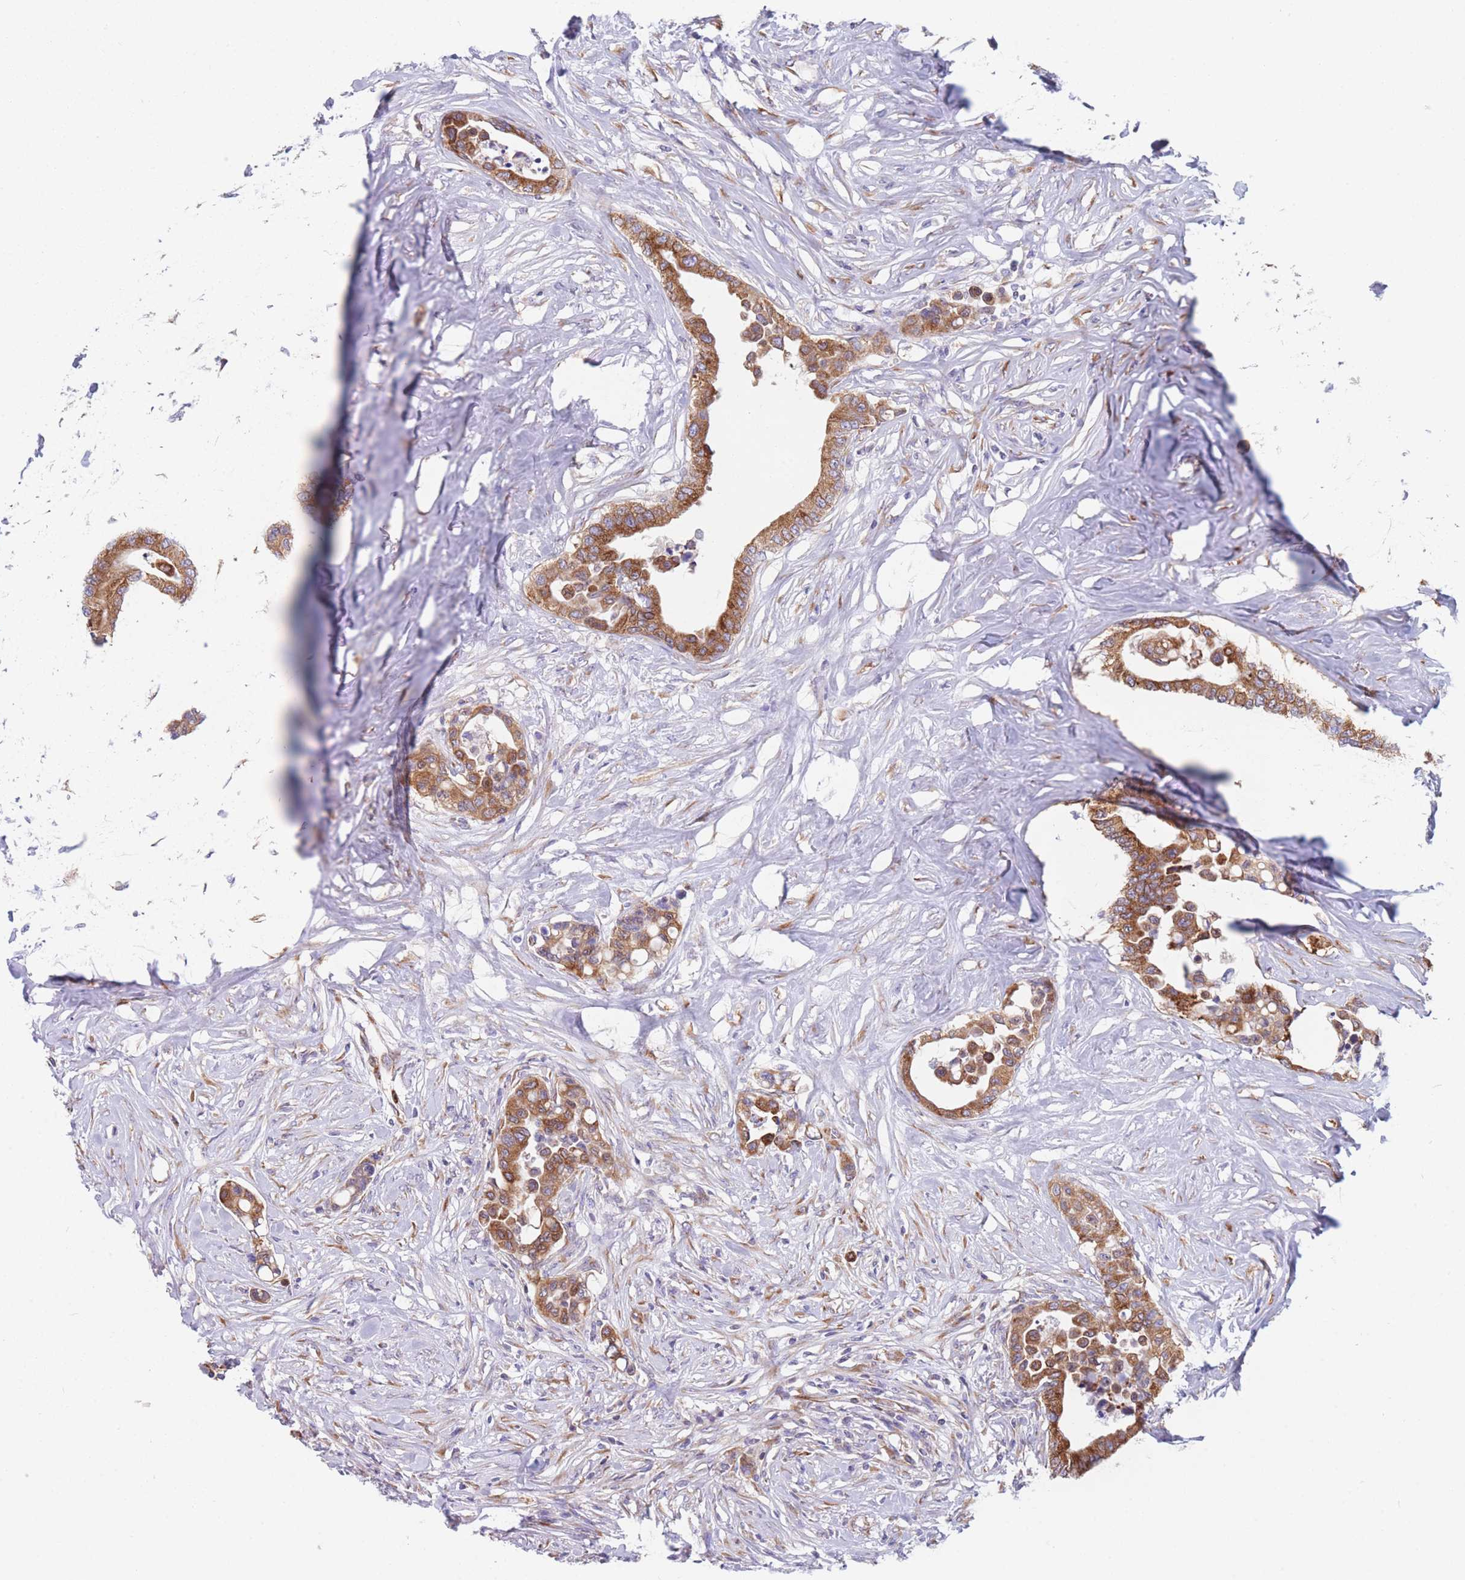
{"staining": {"intensity": "strong", "quantity": ">75%", "location": "cytoplasmic/membranous"}, "tissue": "colorectal cancer", "cell_type": "Tumor cells", "image_type": "cancer", "snomed": [{"axis": "morphology", "description": "Normal tissue, NOS"}, {"axis": "morphology", "description": "Adenocarcinoma, NOS"}, {"axis": "topography", "description": "Colon"}], "caption": "About >75% of tumor cells in adenocarcinoma (colorectal) show strong cytoplasmic/membranous protein positivity as visualized by brown immunohistochemical staining.", "gene": "AK9", "patient": {"sex": "male", "age": 82}}